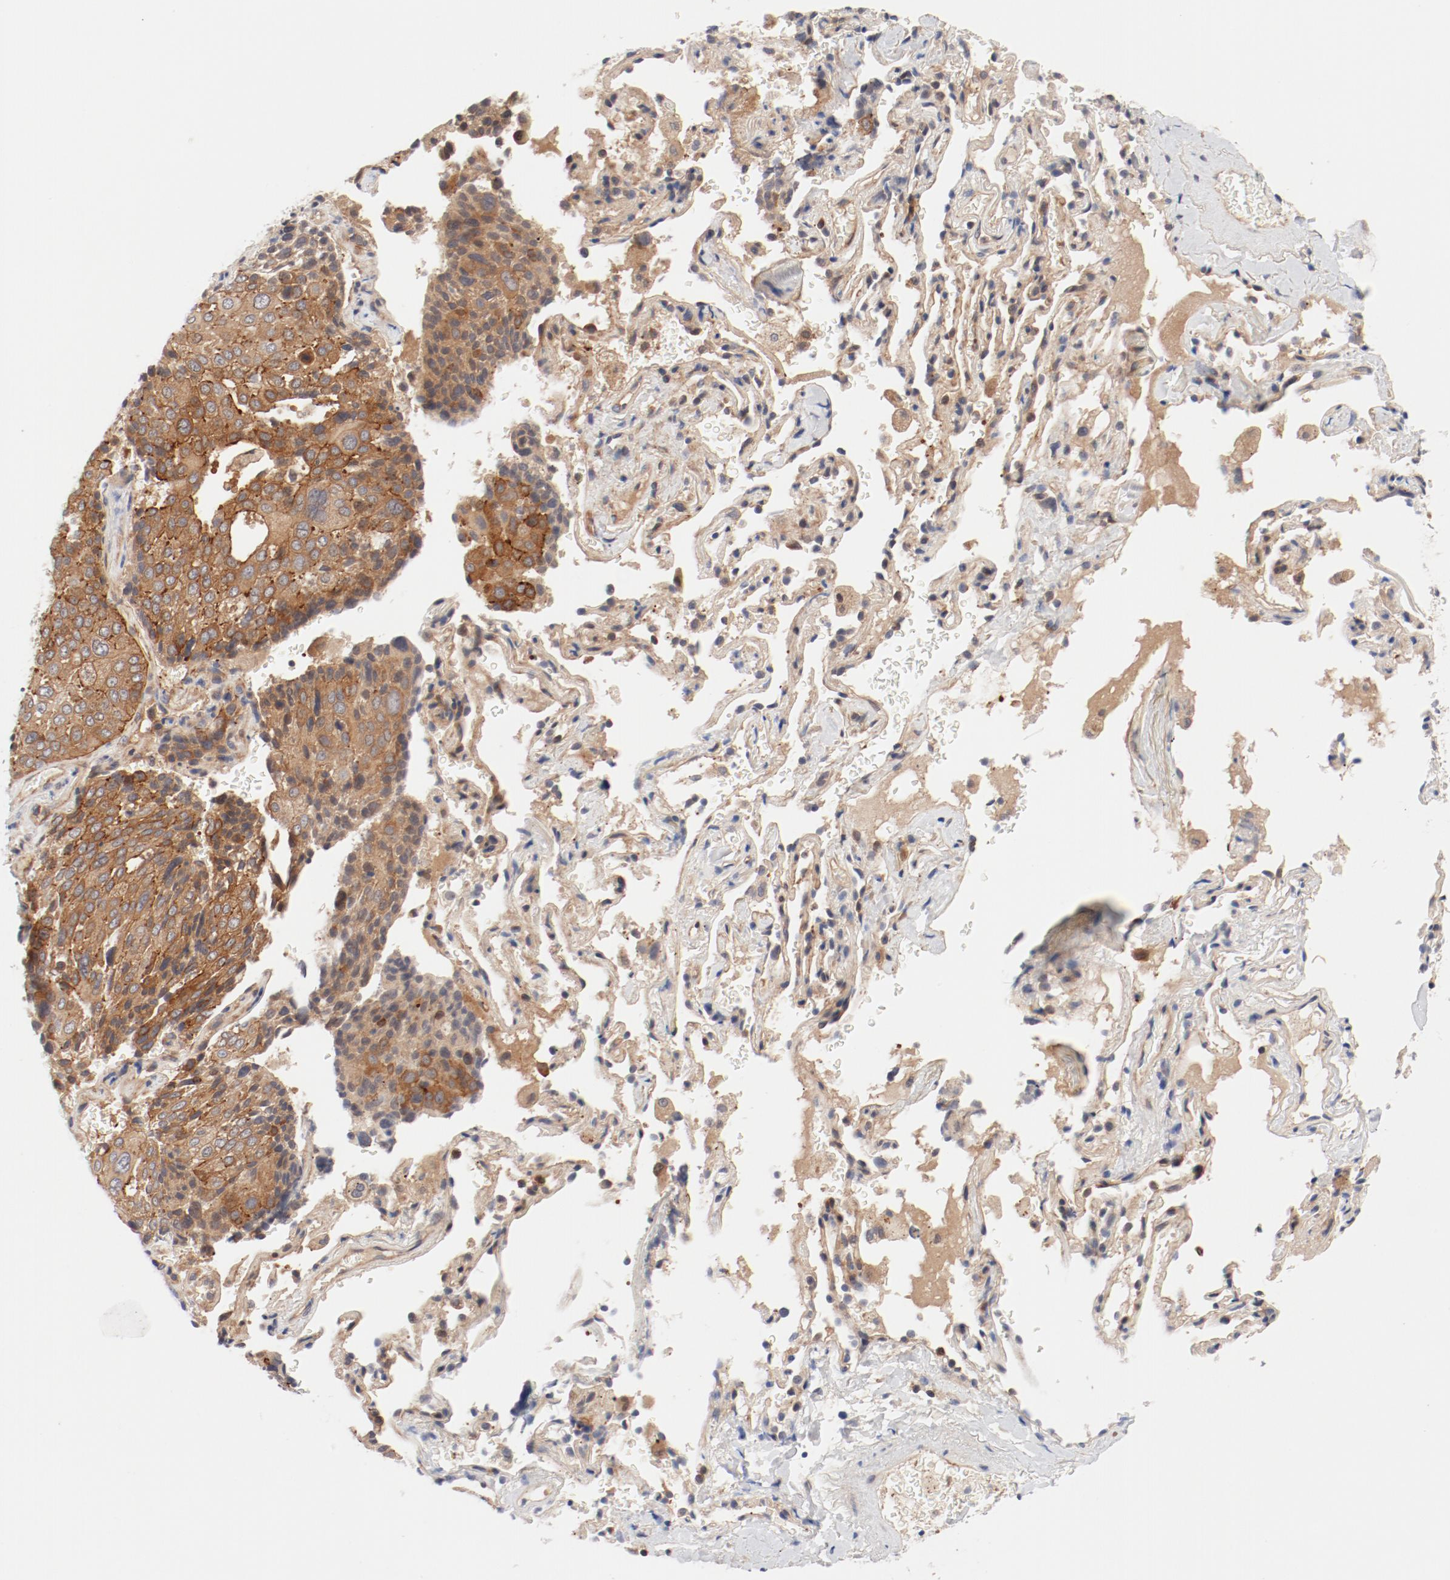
{"staining": {"intensity": "strong", "quantity": ">75%", "location": "cytoplasmic/membranous"}, "tissue": "lung cancer", "cell_type": "Tumor cells", "image_type": "cancer", "snomed": [{"axis": "morphology", "description": "Squamous cell carcinoma, NOS"}, {"axis": "topography", "description": "Lung"}], "caption": "An IHC micrograph of tumor tissue is shown. Protein staining in brown shows strong cytoplasmic/membranous positivity in lung cancer within tumor cells.", "gene": "ZNF267", "patient": {"sex": "male", "age": 54}}